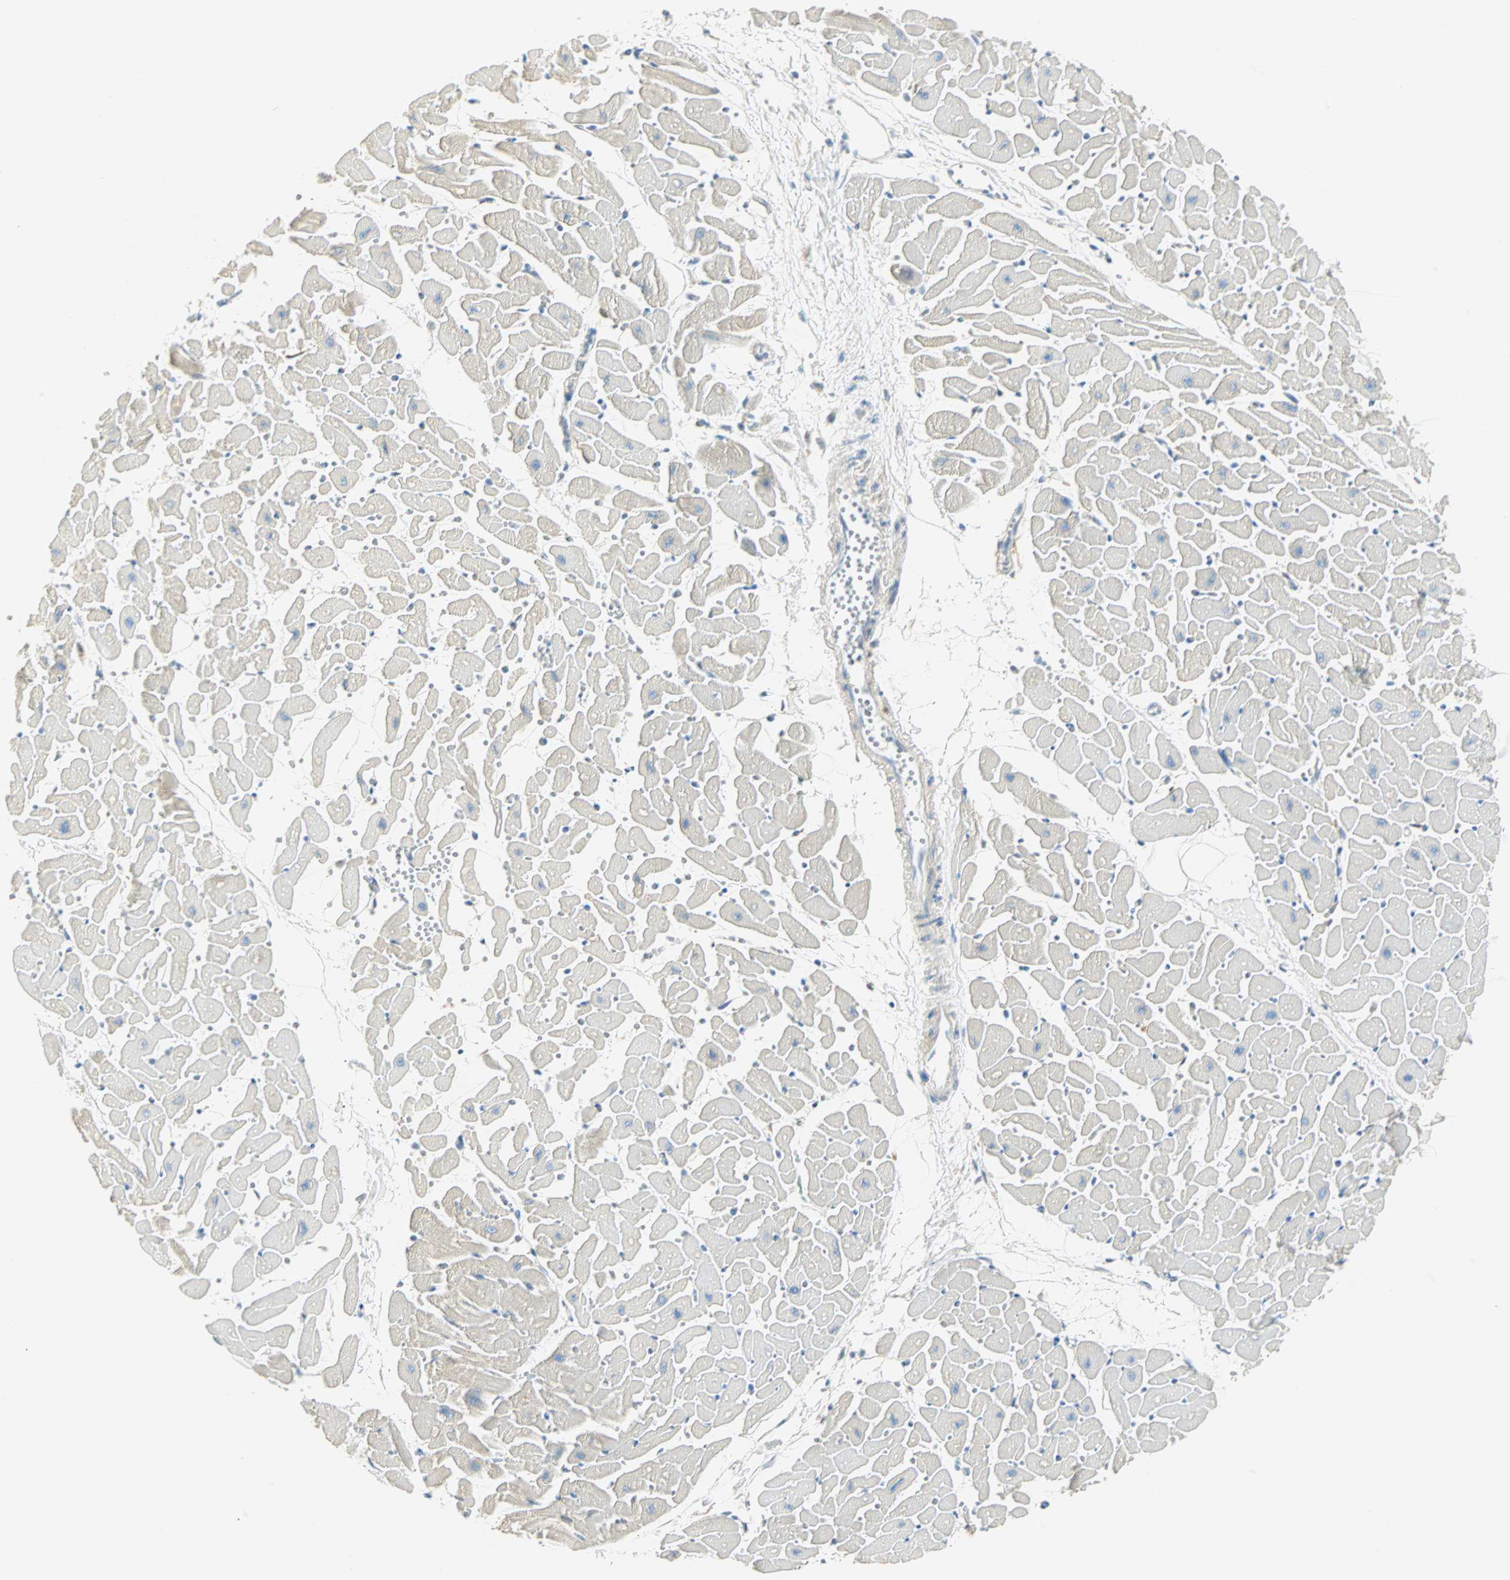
{"staining": {"intensity": "negative", "quantity": "none", "location": "none"}, "tissue": "heart muscle", "cell_type": "Cardiomyocytes", "image_type": "normal", "snomed": [{"axis": "morphology", "description": "Normal tissue, NOS"}, {"axis": "topography", "description": "Heart"}], "caption": "Heart muscle stained for a protein using immunohistochemistry exhibits no positivity cardiomyocytes.", "gene": "ATF6", "patient": {"sex": "female", "age": 19}}